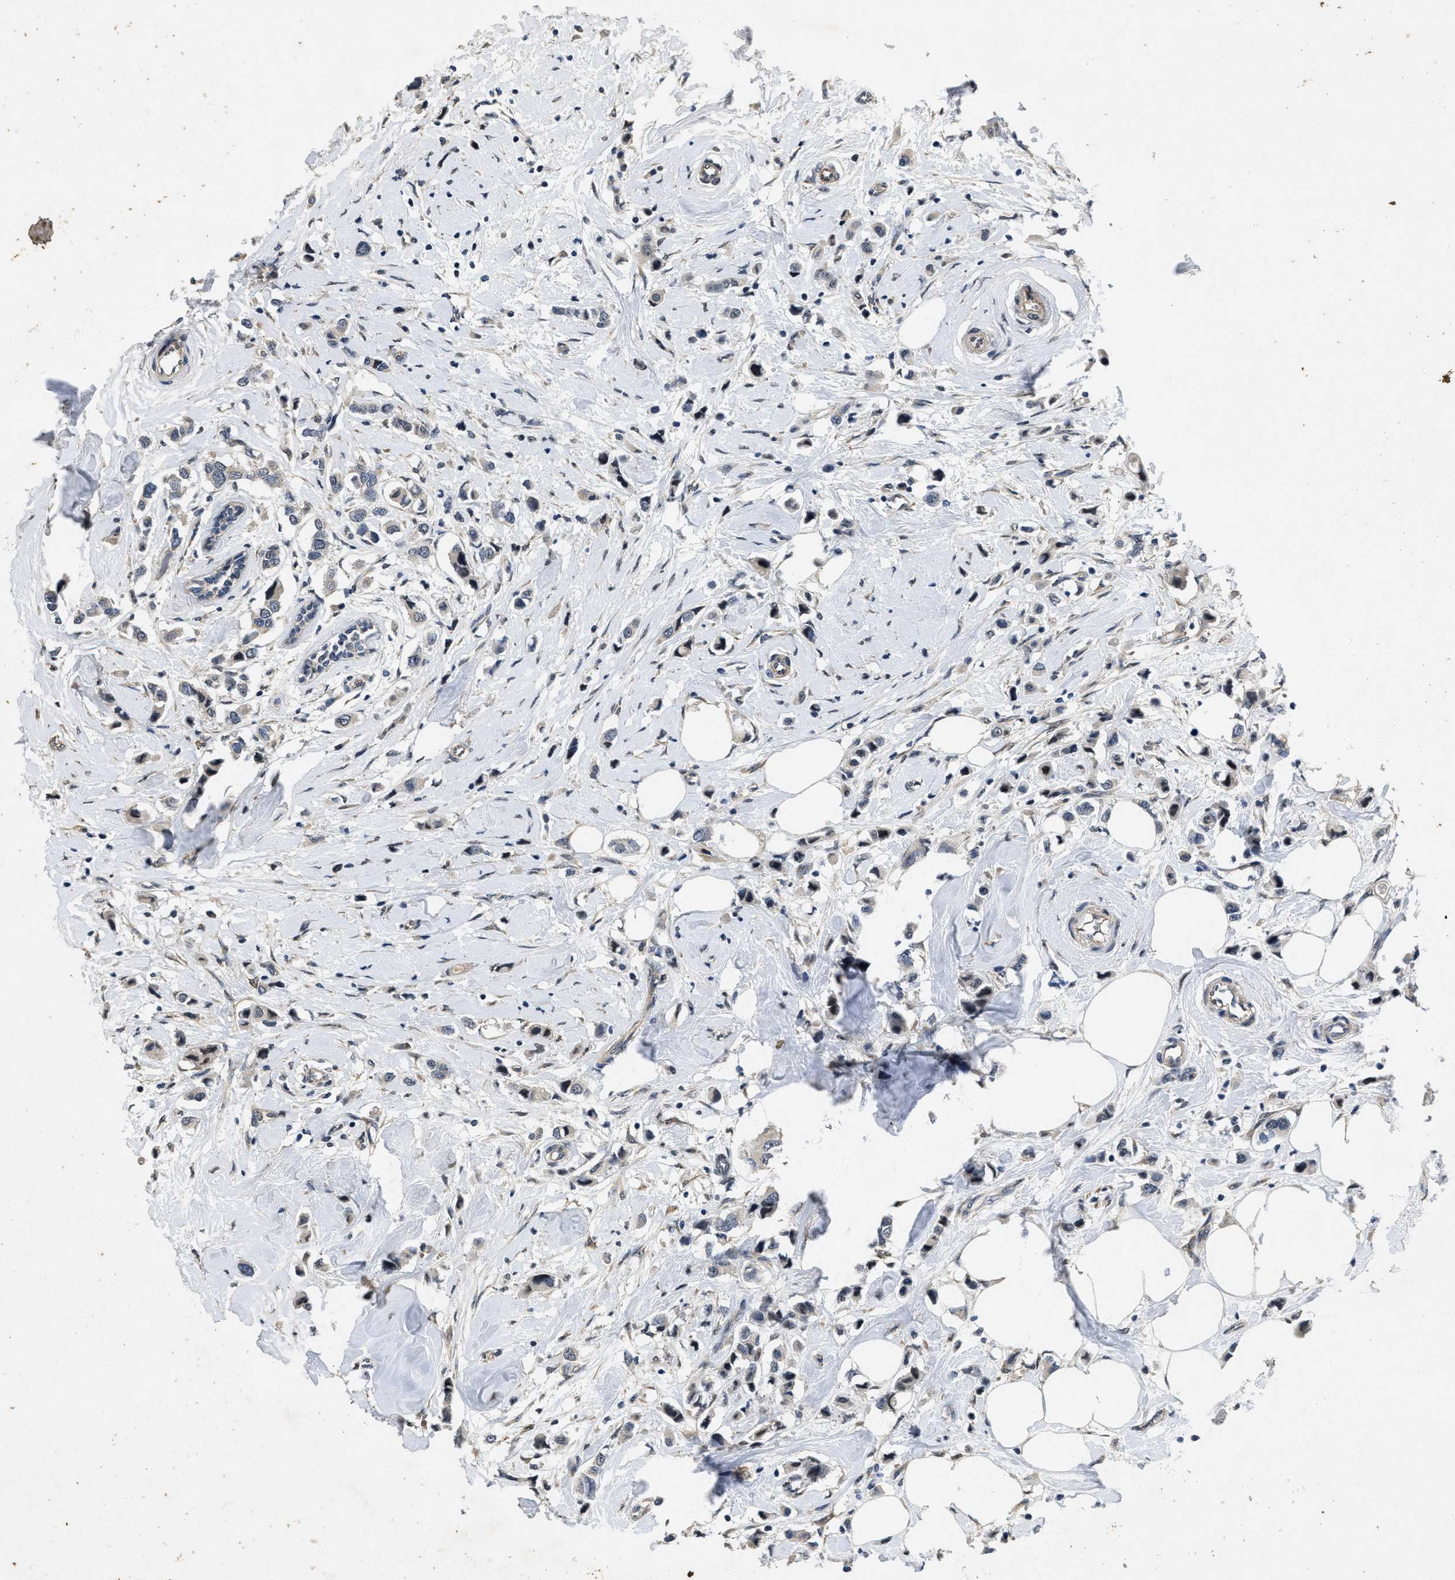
{"staining": {"intensity": "negative", "quantity": "none", "location": "none"}, "tissue": "breast cancer", "cell_type": "Tumor cells", "image_type": "cancer", "snomed": [{"axis": "morphology", "description": "Normal tissue, NOS"}, {"axis": "morphology", "description": "Duct carcinoma"}, {"axis": "topography", "description": "Breast"}], "caption": "Tumor cells are negative for protein expression in human breast cancer (invasive ductal carcinoma).", "gene": "PAPOLG", "patient": {"sex": "female", "age": 50}}